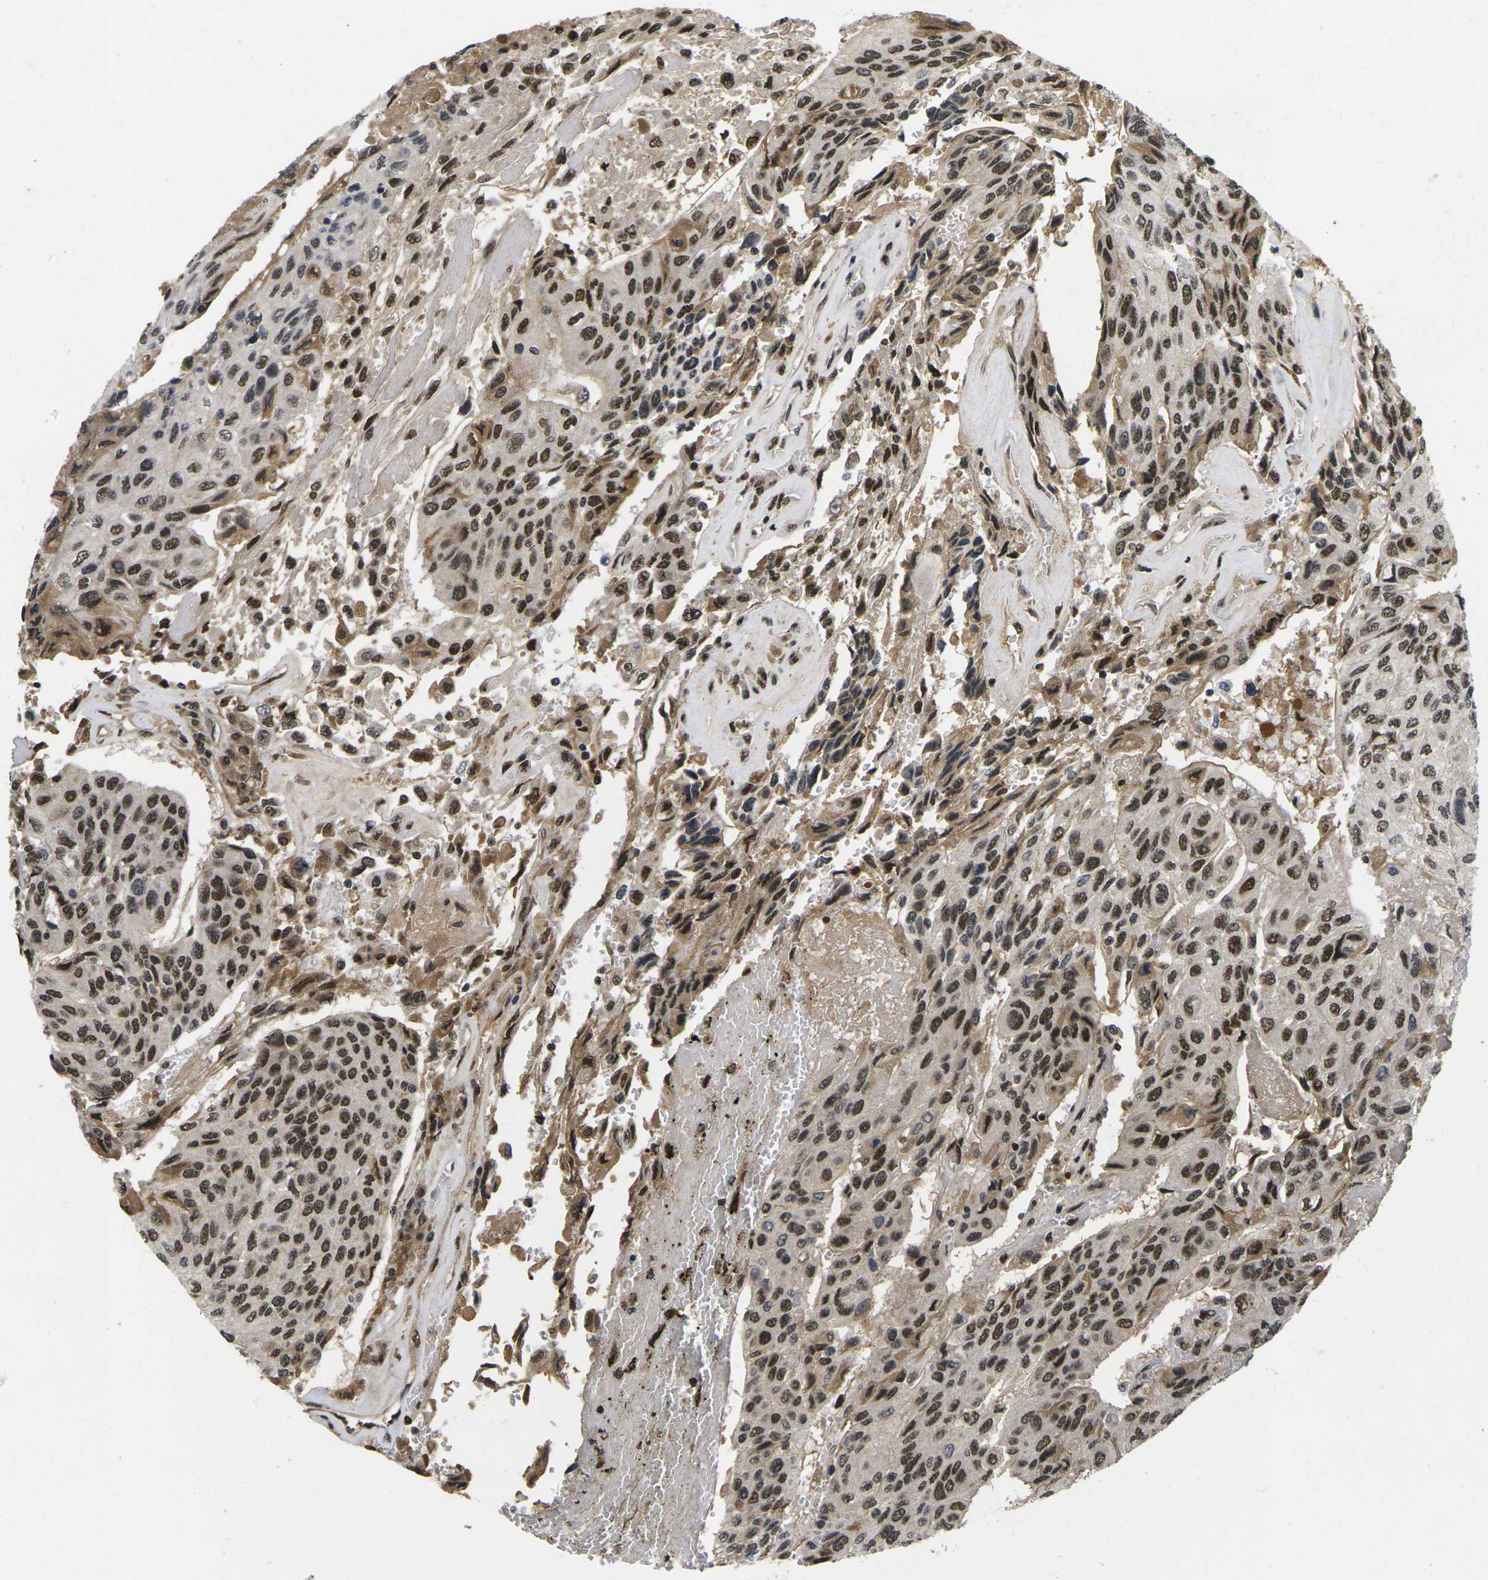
{"staining": {"intensity": "strong", "quantity": ">75%", "location": "nuclear"}, "tissue": "urothelial cancer", "cell_type": "Tumor cells", "image_type": "cancer", "snomed": [{"axis": "morphology", "description": "Urothelial carcinoma, High grade"}, {"axis": "topography", "description": "Urinary bladder"}], "caption": "The immunohistochemical stain labels strong nuclear positivity in tumor cells of urothelial carcinoma (high-grade) tissue. Using DAB (3,3'-diaminobenzidine) (brown) and hematoxylin (blue) stains, captured at high magnification using brightfield microscopy.", "gene": "GTF2E1", "patient": {"sex": "female", "age": 85}}